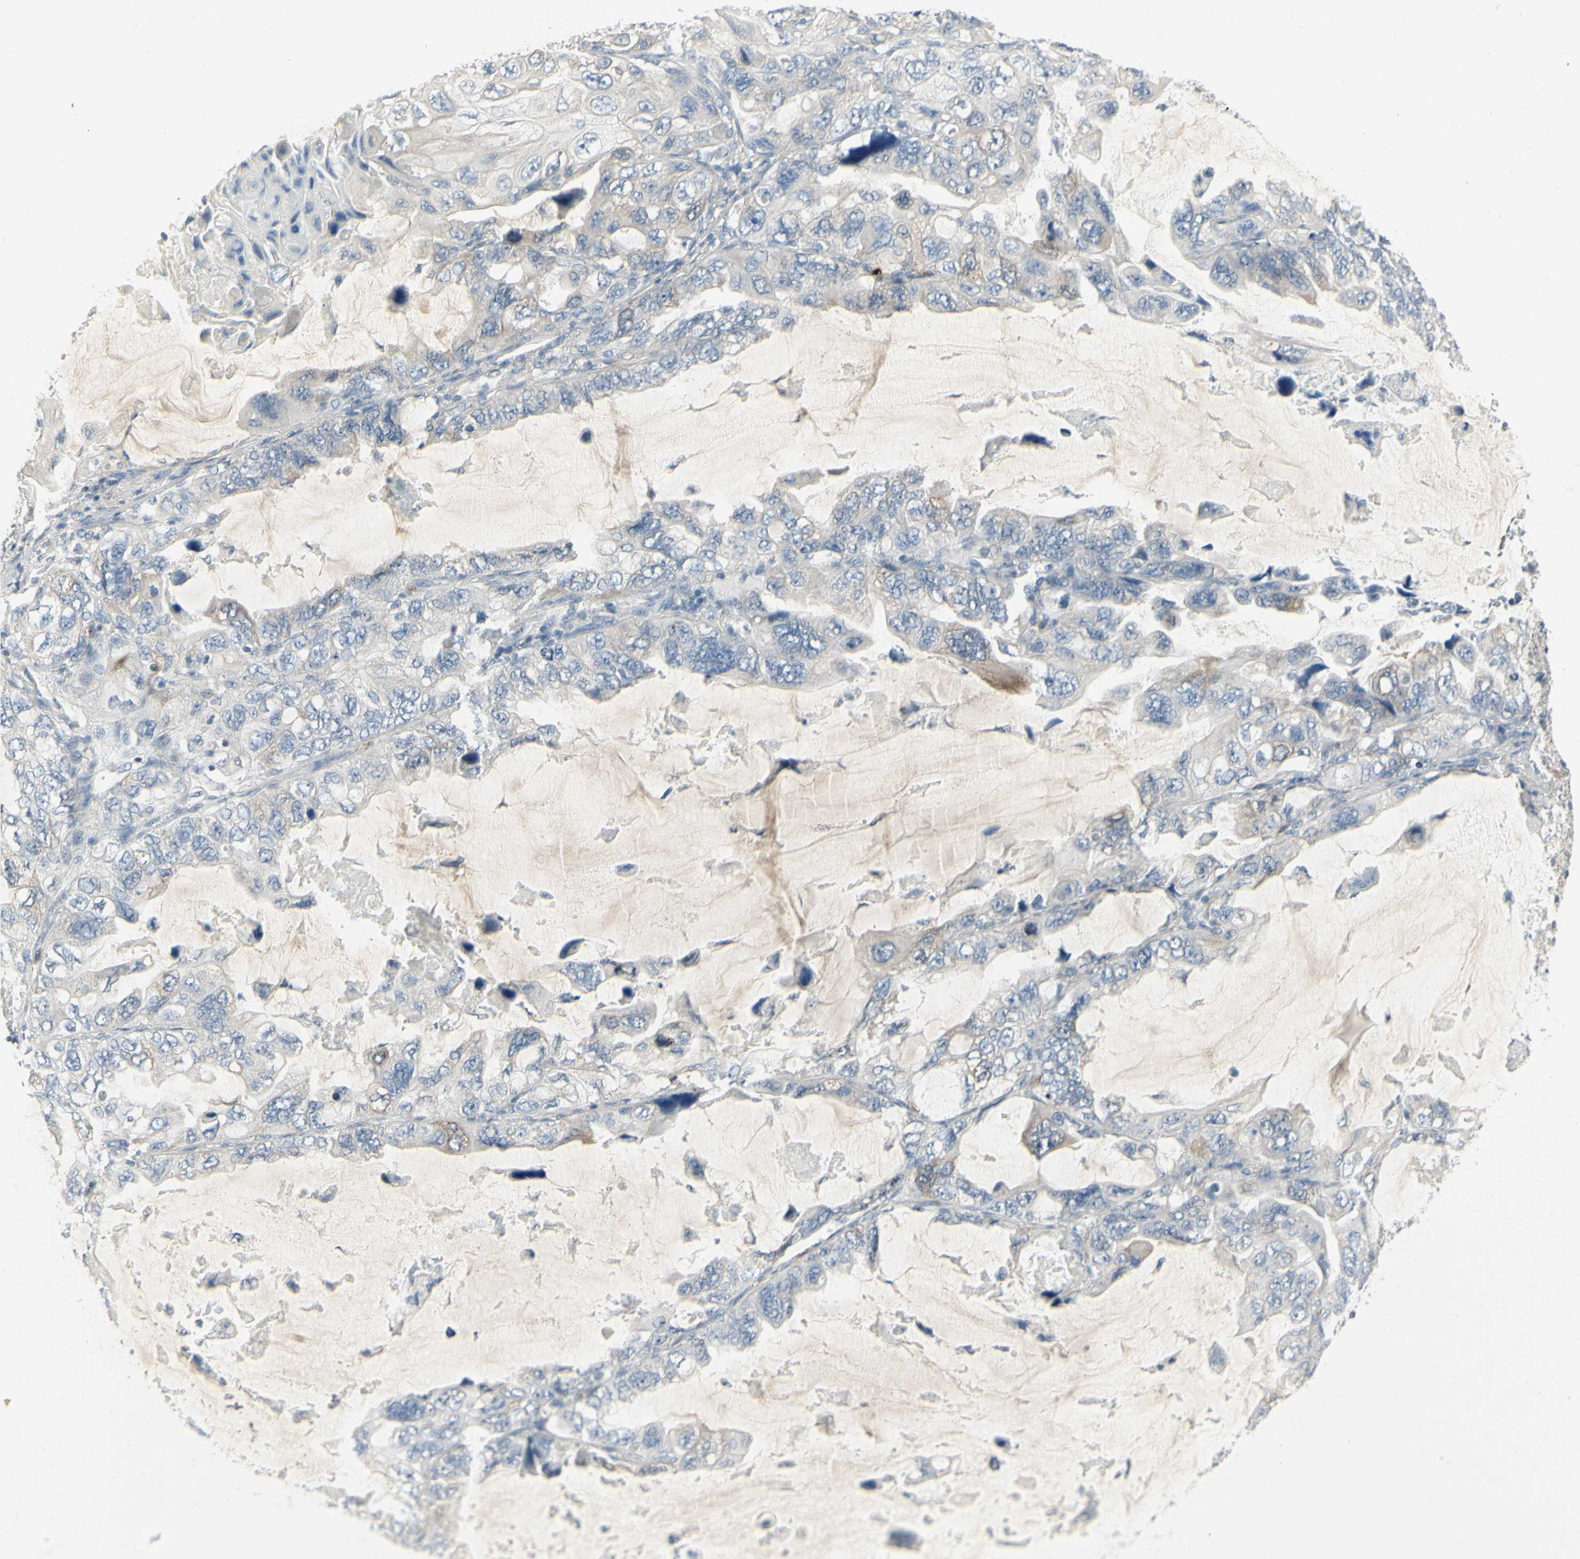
{"staining": {"intensity": "negative", "quantity": "none", "location": "none"}, "tissue": "lung cancer", "cell_type": "Tumor cells", "image_type": "cancer", "snomed": [{"axis": "morphology", "description": "Squamous cell carcinoma, NOS"}, {"axis": "topography", "description": "Lung"}], "caption": "Immunohistochemistry (IHC) of lung cancer demonstrates no staining in tumor cells.", "gene": "CCNB2", "patient": {"sex": "female", "age": 73}}